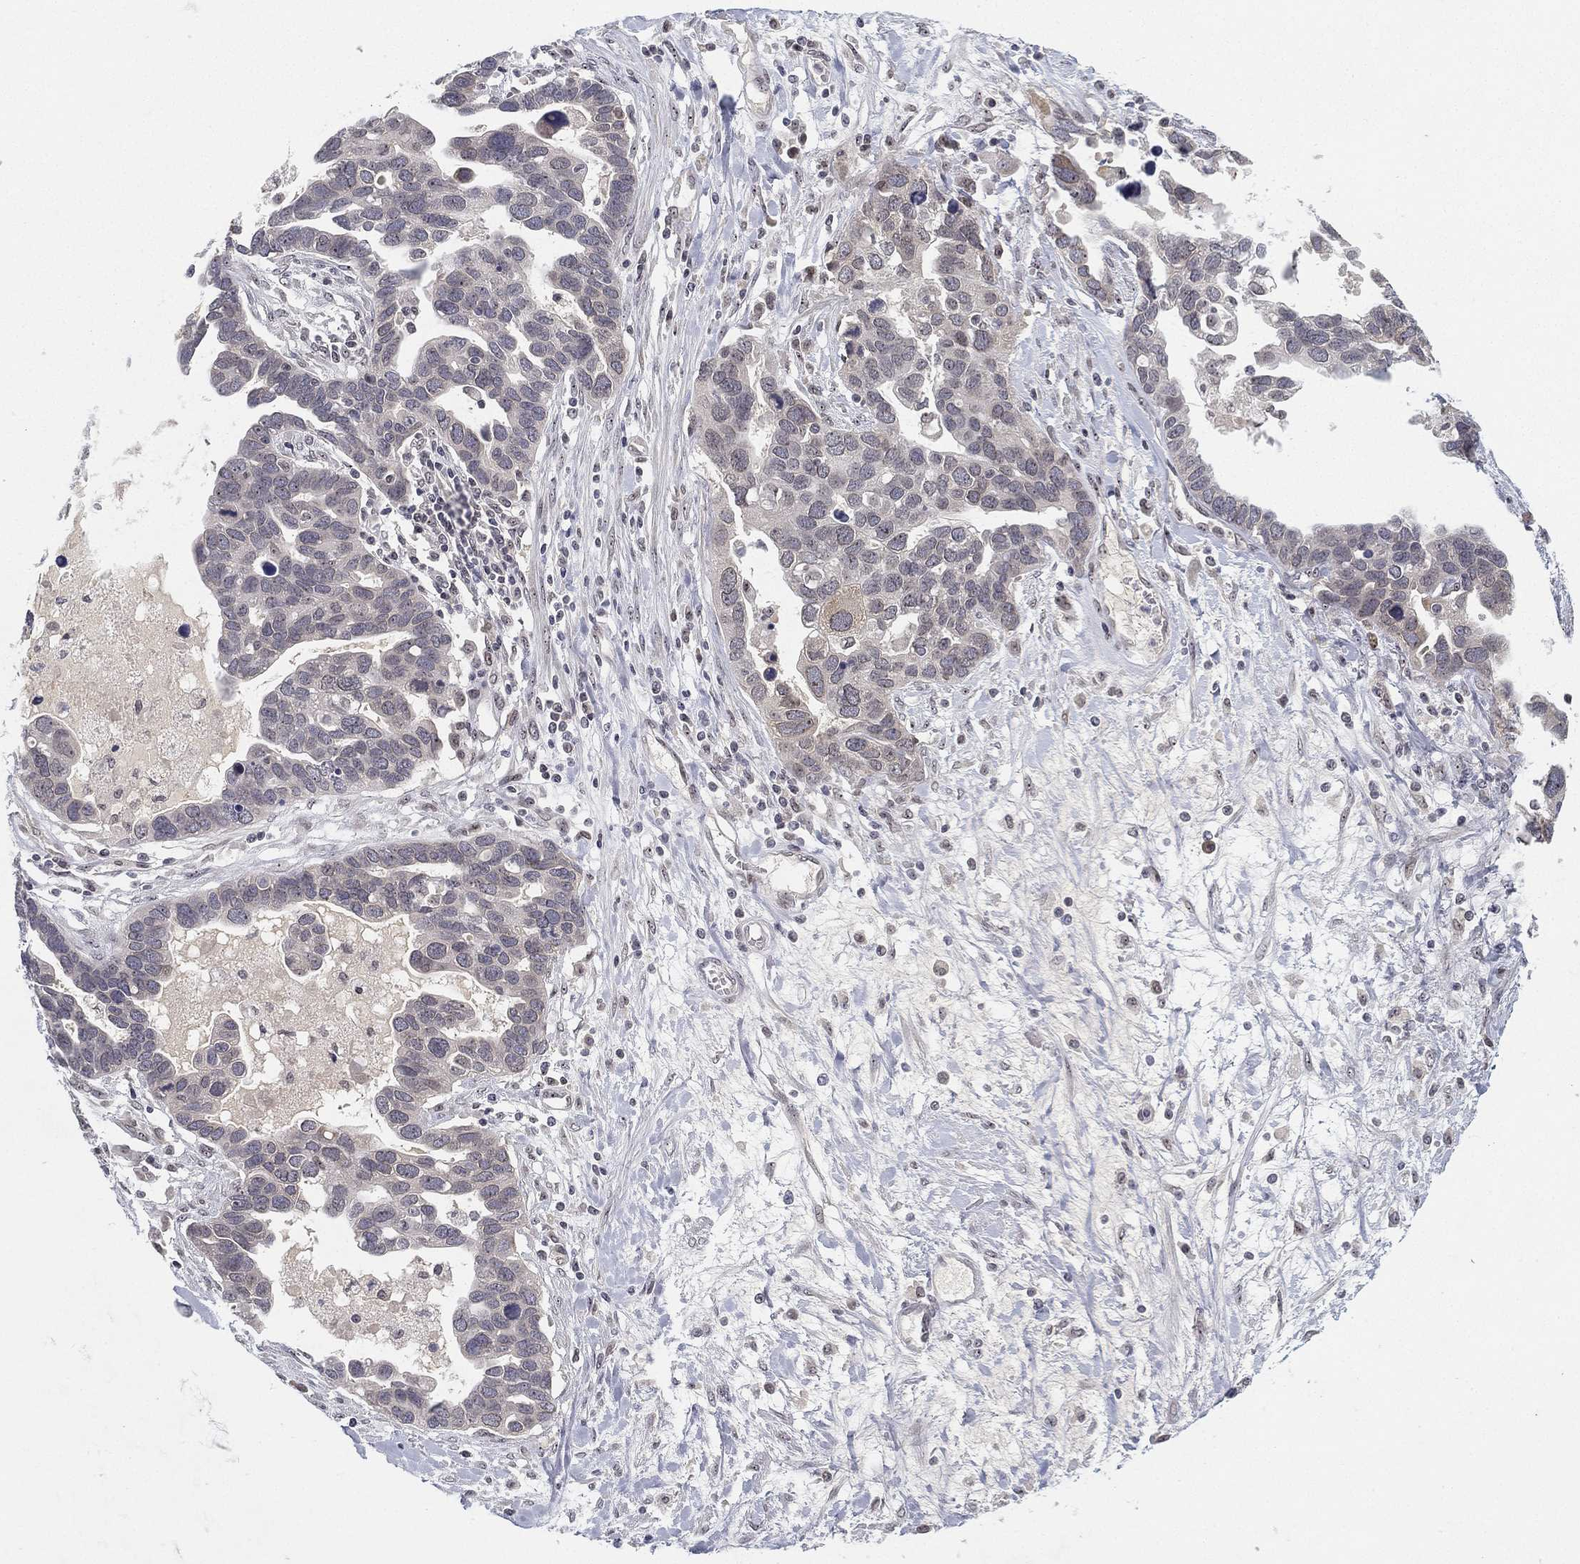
{"staining": {"intensity": "negative", "quantity": "none", "location": "none"}, "tissue": "ovarian cancer", "cell_type": "Tumor cells", "image_type": "cancer", "snomed": [{"axis": "morphology", "description": "Cystadenocarcinoma, serous, NOS"}, {"axis": "topography", "description": "Ovary"}], "caption": "An image of human ovarian cancer is negative for staining in tumor cells.", "gene": "MS4A8", "patient": {"sex": "female", "age": 54}}